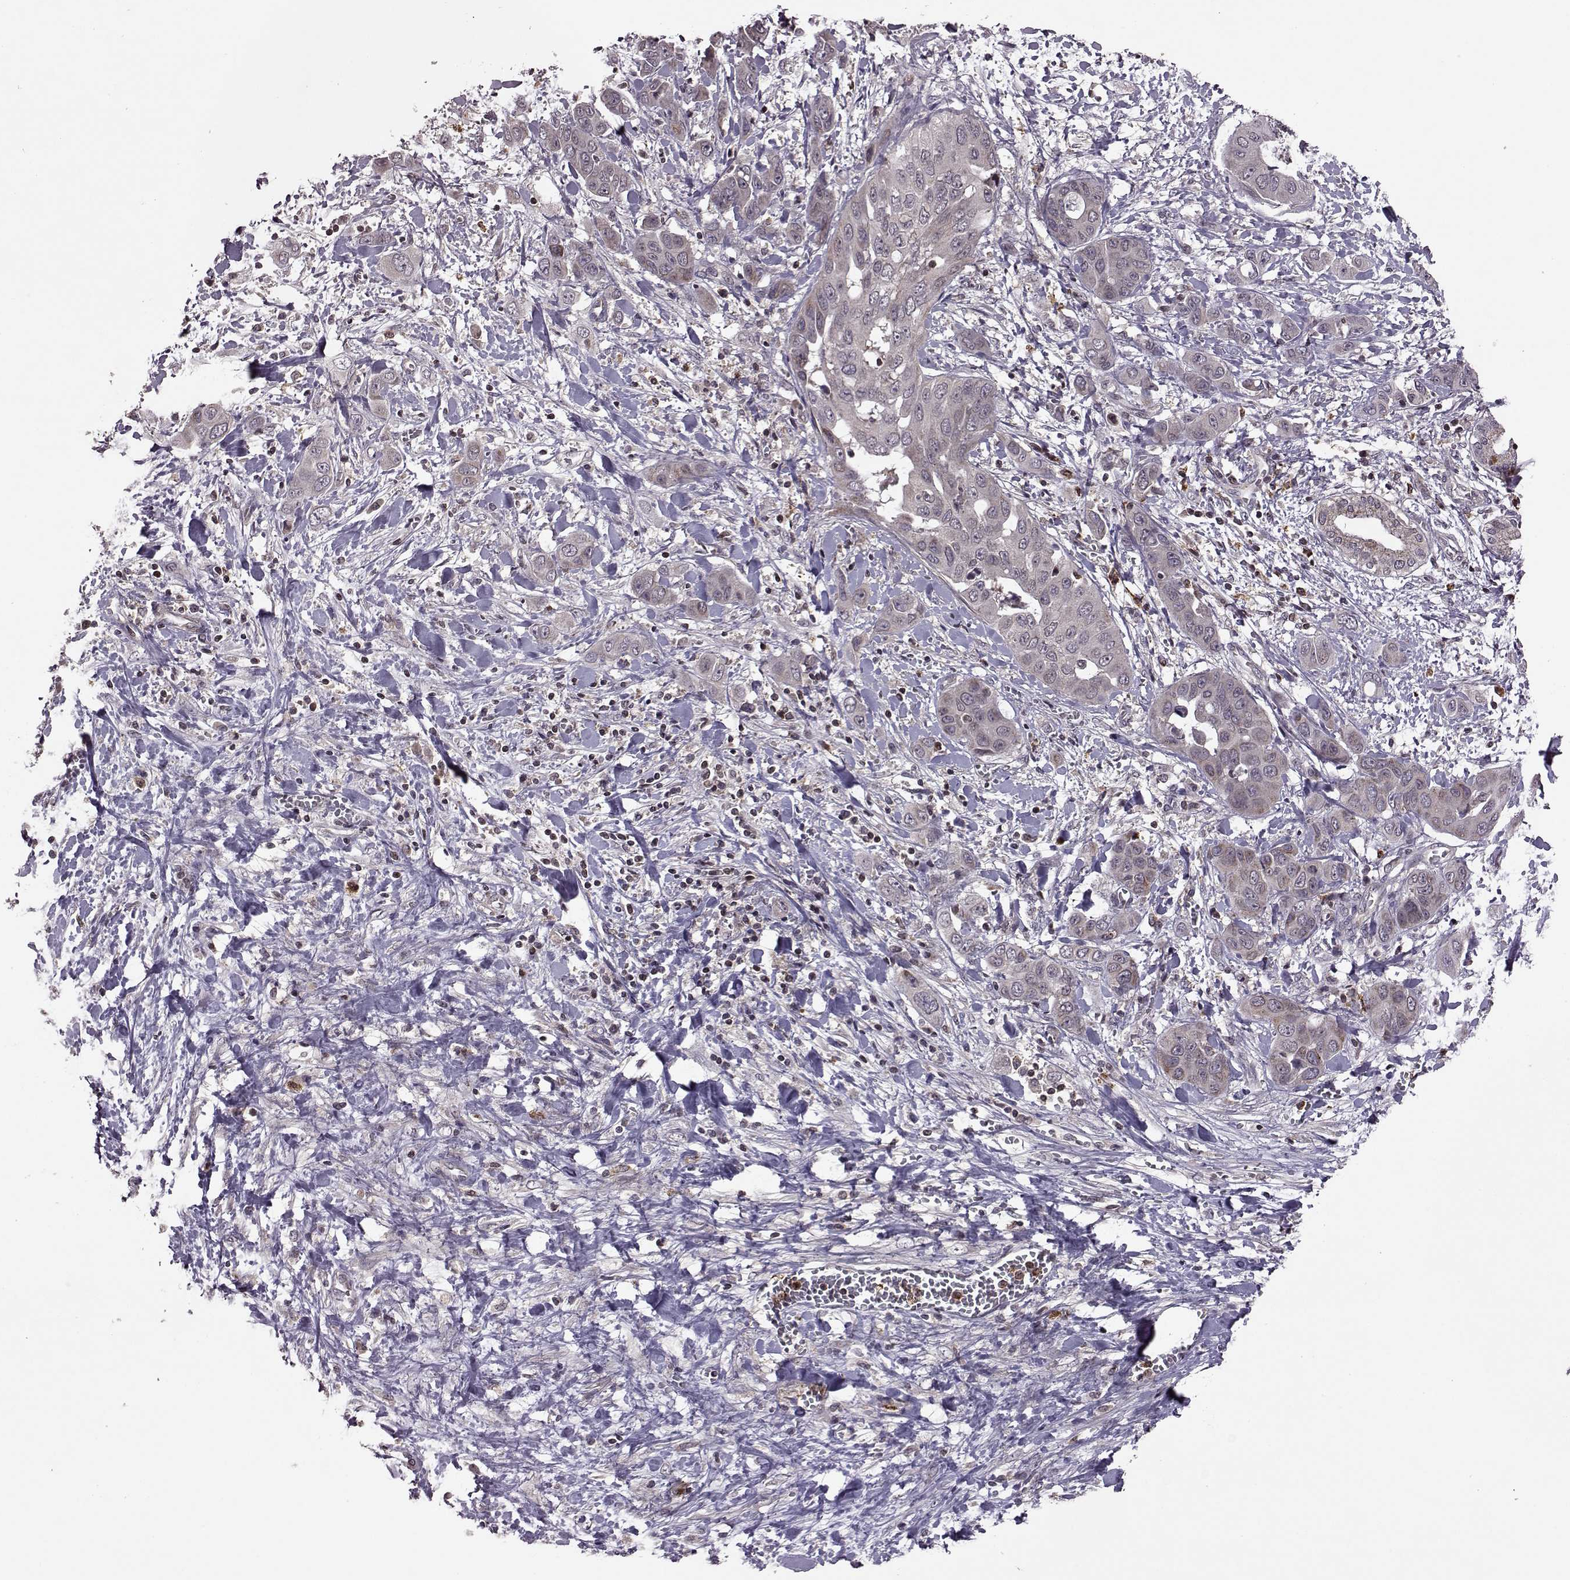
{"staining": {"intensity": "negative", "quantity": "none", "location": "none"}, "tissue": "liver cancer", "cell_type": "Tumor cells", "image_type": "cancer", "snomed": [{"axis": "morphology", "description": "Cholangiocarcinoma"}, {"axis": "topography", "description": "Liver"}], "caption": "A micrograph of liver cancer (cholangiocarcinoma) stained for a protein demonstrates no brown staining in tumor cells.", "gene": "TRMU", "patient": {"sex": "female", "age": 52}}